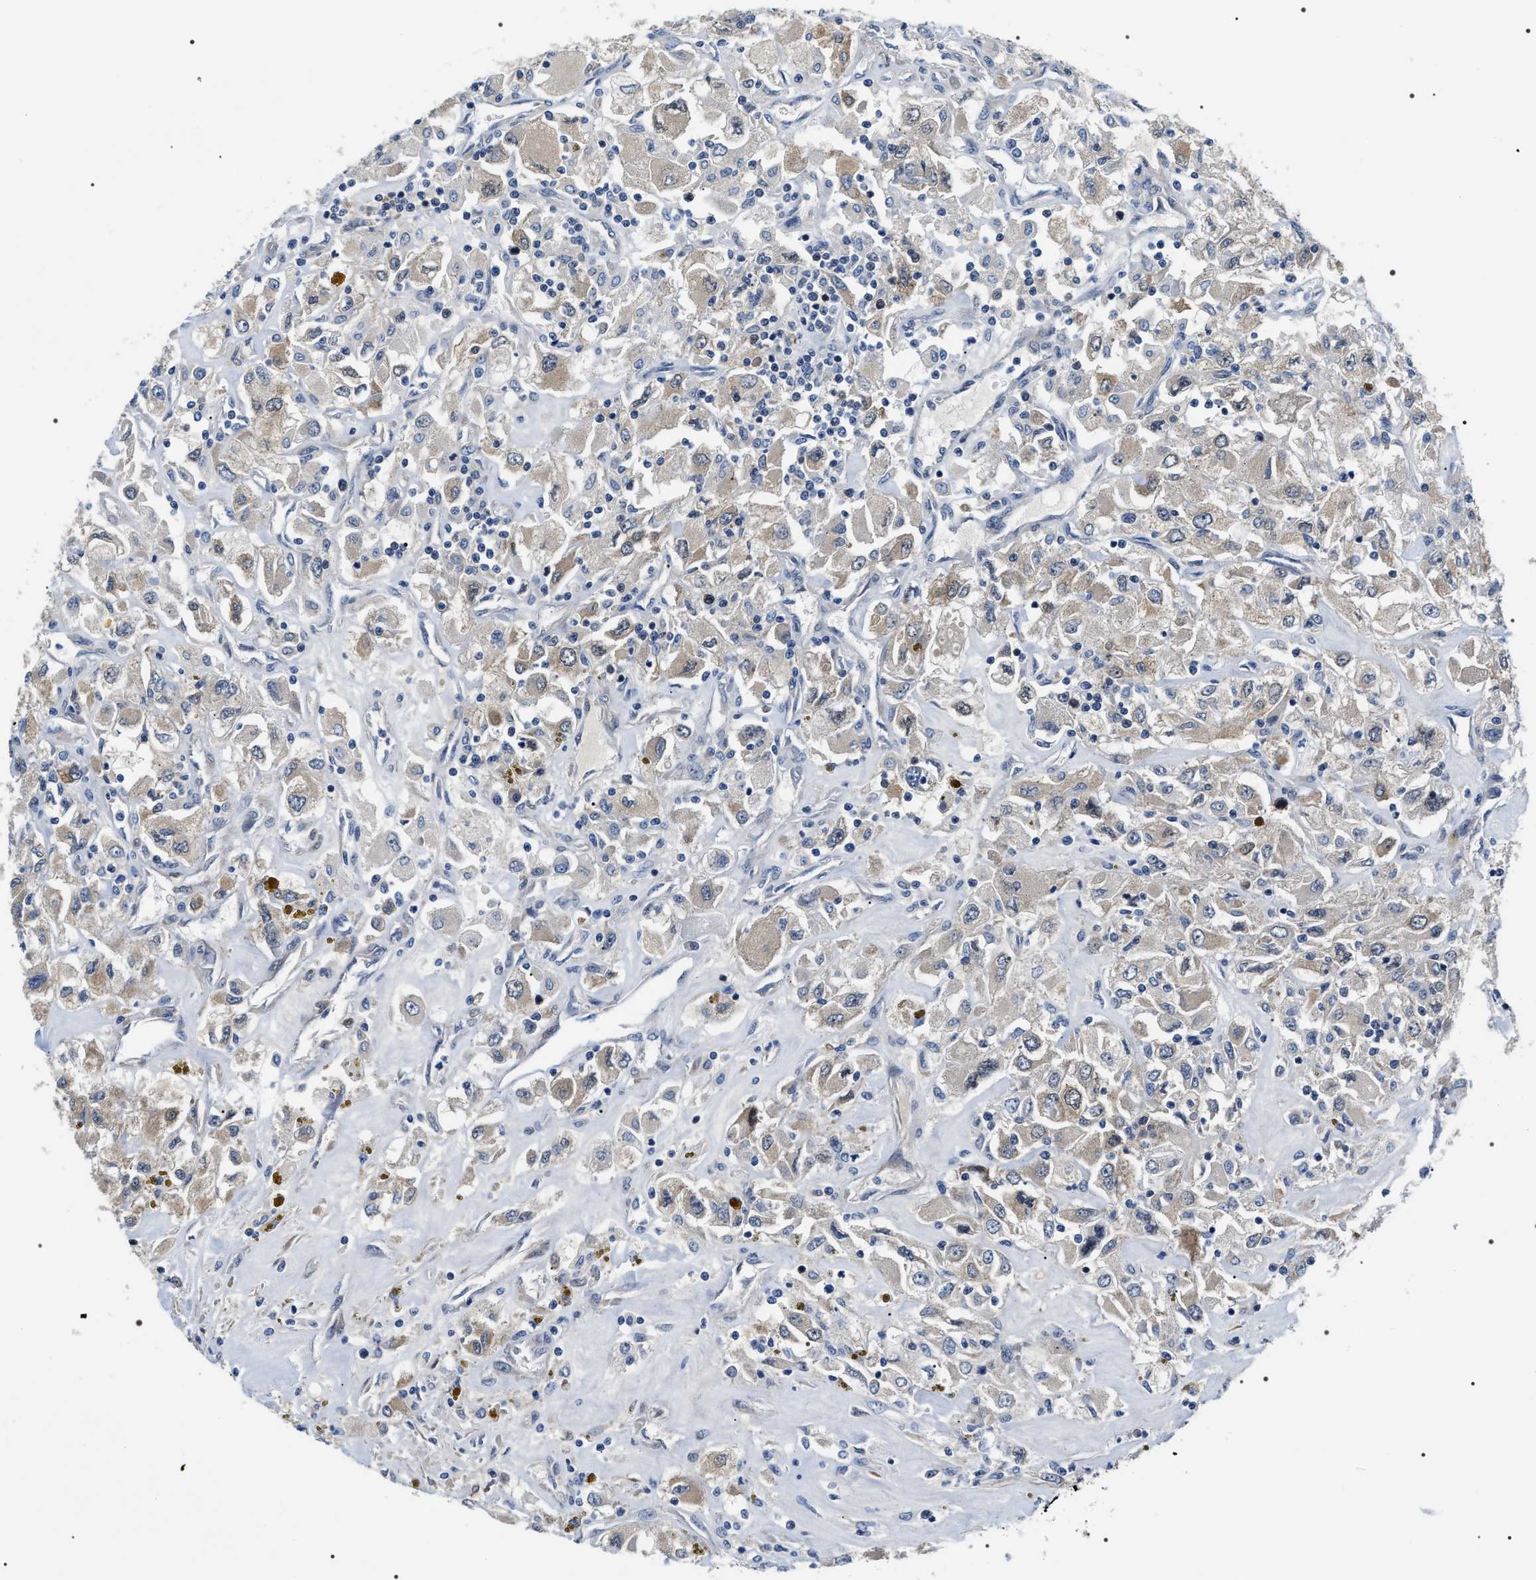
{"staining": {"intensity": "negative", "quantity": "none", "location": "none"}, "tissue": "renal cancer", "cell_type": "Tumor cells", "image_type": "cancer", "snomed": [{"axis": "morphology", "description": "Adenocarcinoma, NOS"}, {"axis": "topography", "description": "Kidney"}], "caption": "The histopathology image displays no significant expression in tumor cells of adenocarcinoma (renal).", "gene": "BAG2", "patient": {"sex": "female", "age": 52}}